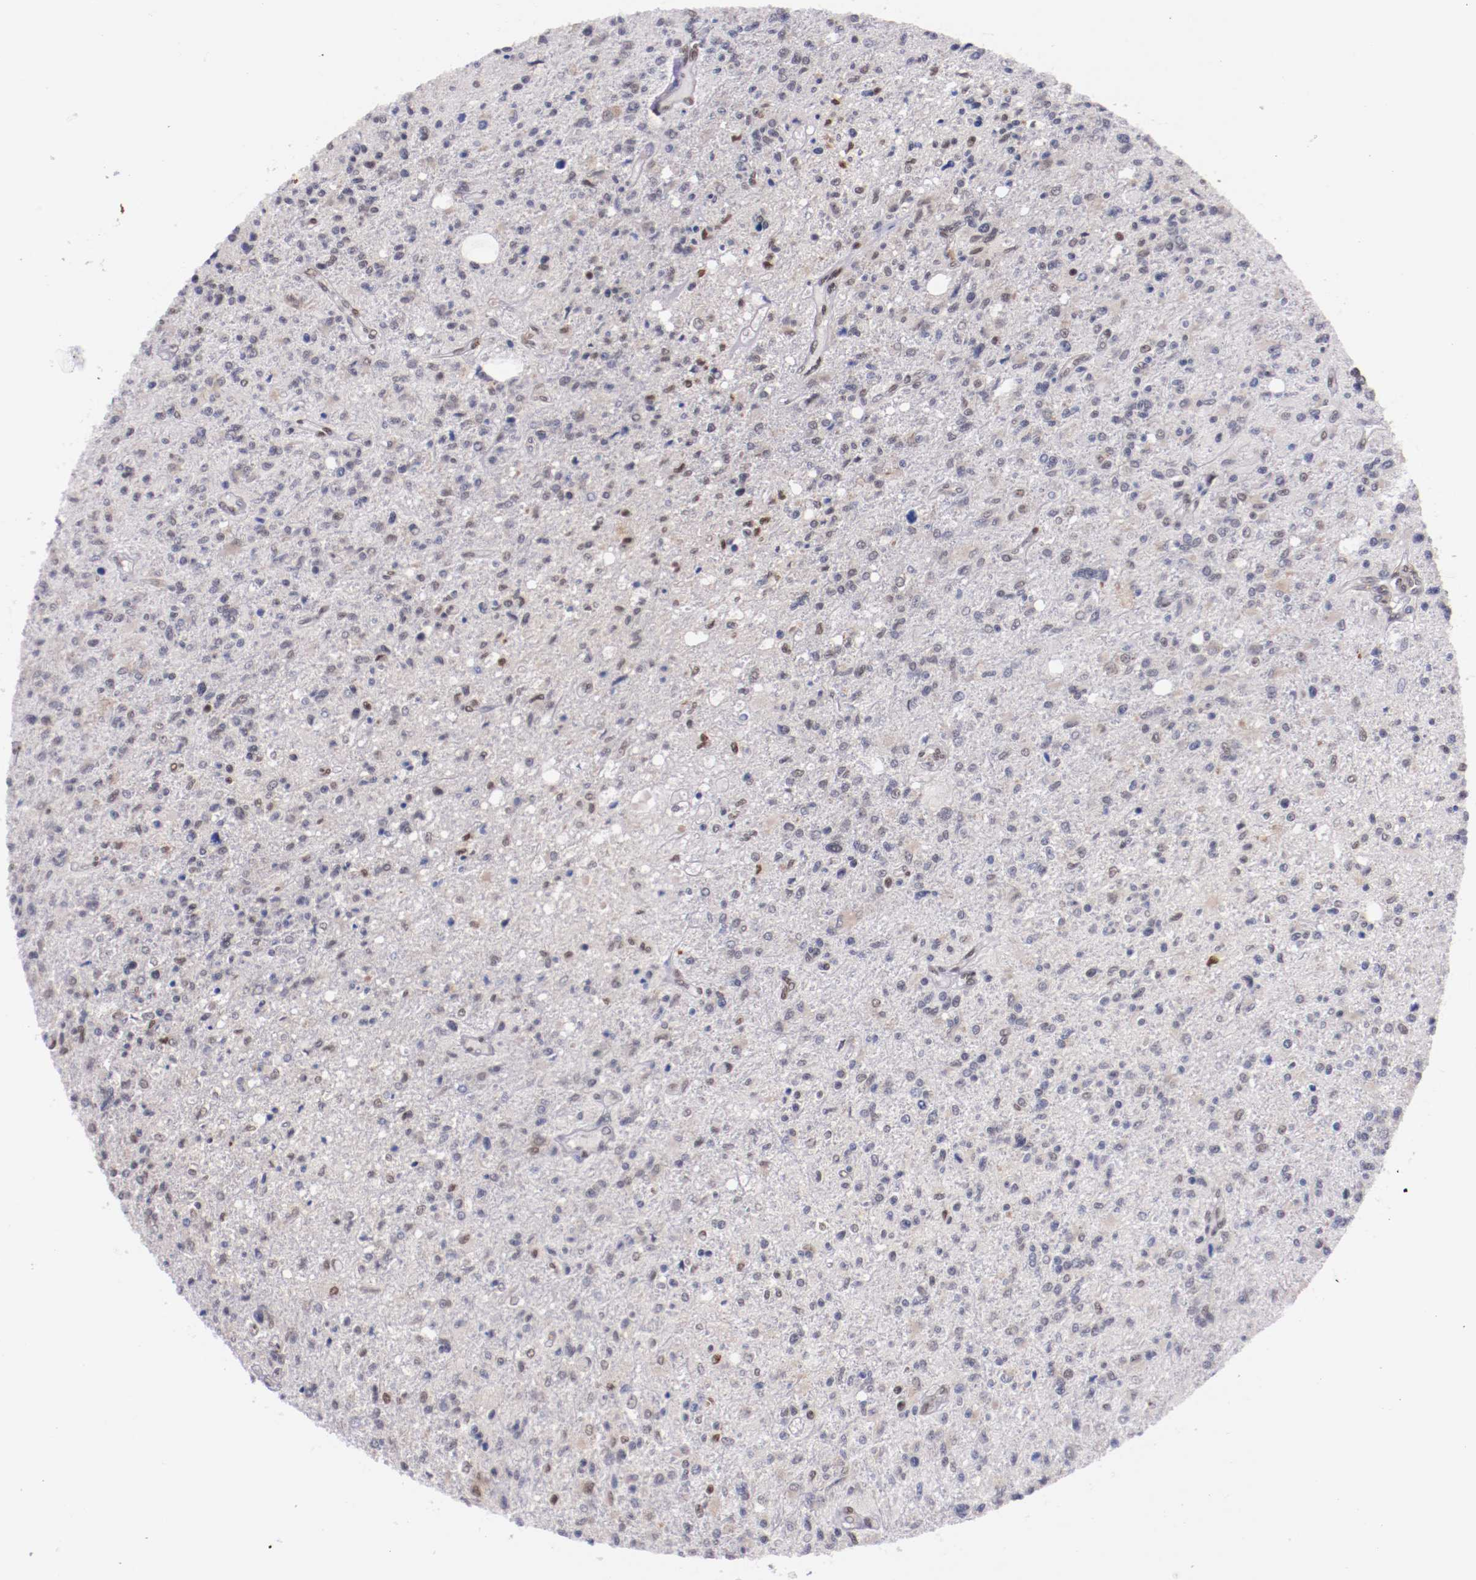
{"staining": {"intensity": "weak", "quantity": "<25%", "location": "nuclear"}, "tissue": "glioma", "cell_type": "Tumor cells", "image_type": "cancer", "snomed": [{"axis": "morphology", "description": "Glioma, malignant, High grade"}, {"axis": "topography", "description": "Cerebral cortex"}], "caption": "DAB (3,3'-diaminobenzidine) immunohistochemical staining of human malignant glioma (high-grade) reveals no significant expression in tumor cells. (DAB (3,3'-diaminobenzidine) immunohistochemistry with hematoxylin counter stain).", "gene": "SRF", "patient": {"sex": "male", "age": 76}}